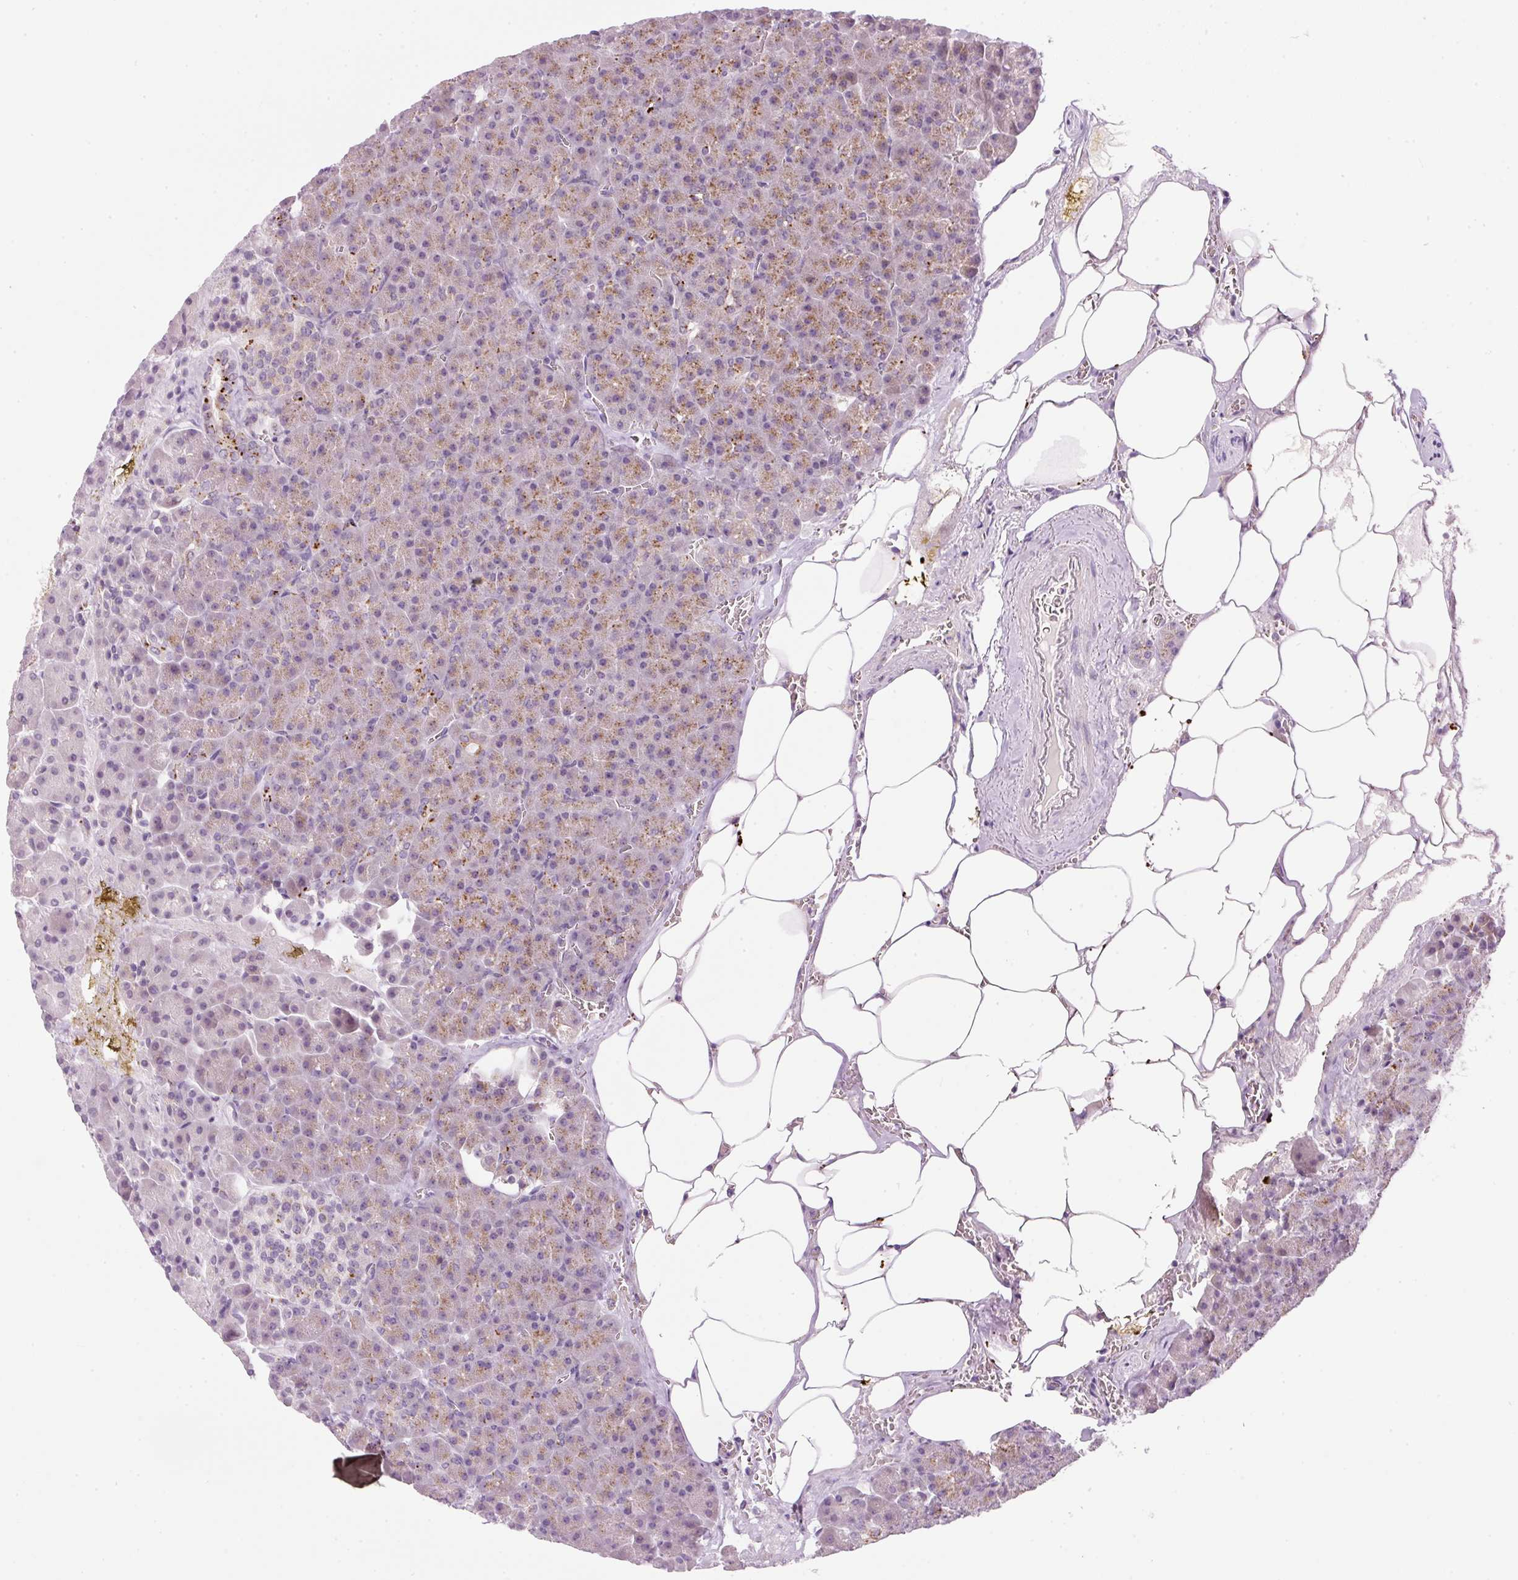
{"staining": {"intensity": "weak", "quantity": "25%-75%", "location": "cytoplasmic/membranous"}, "tissue": "pancreas", "cell_type": "Exocrine glandular cells", "image_type": "normal", "snomed": [{"axis": "morphology", "description": "Normal tissue, NOS"}, {"axis": "topography", "description": "Pancreas"}], "caption": "This is an image of immunohistochemistry staining of normal pancreas, which shows weak staining in the cytoplasmic/membranous of exocrine glandular cells.", "gene": "ZNF639", "patient": {"sex": "female", "age": 74}}